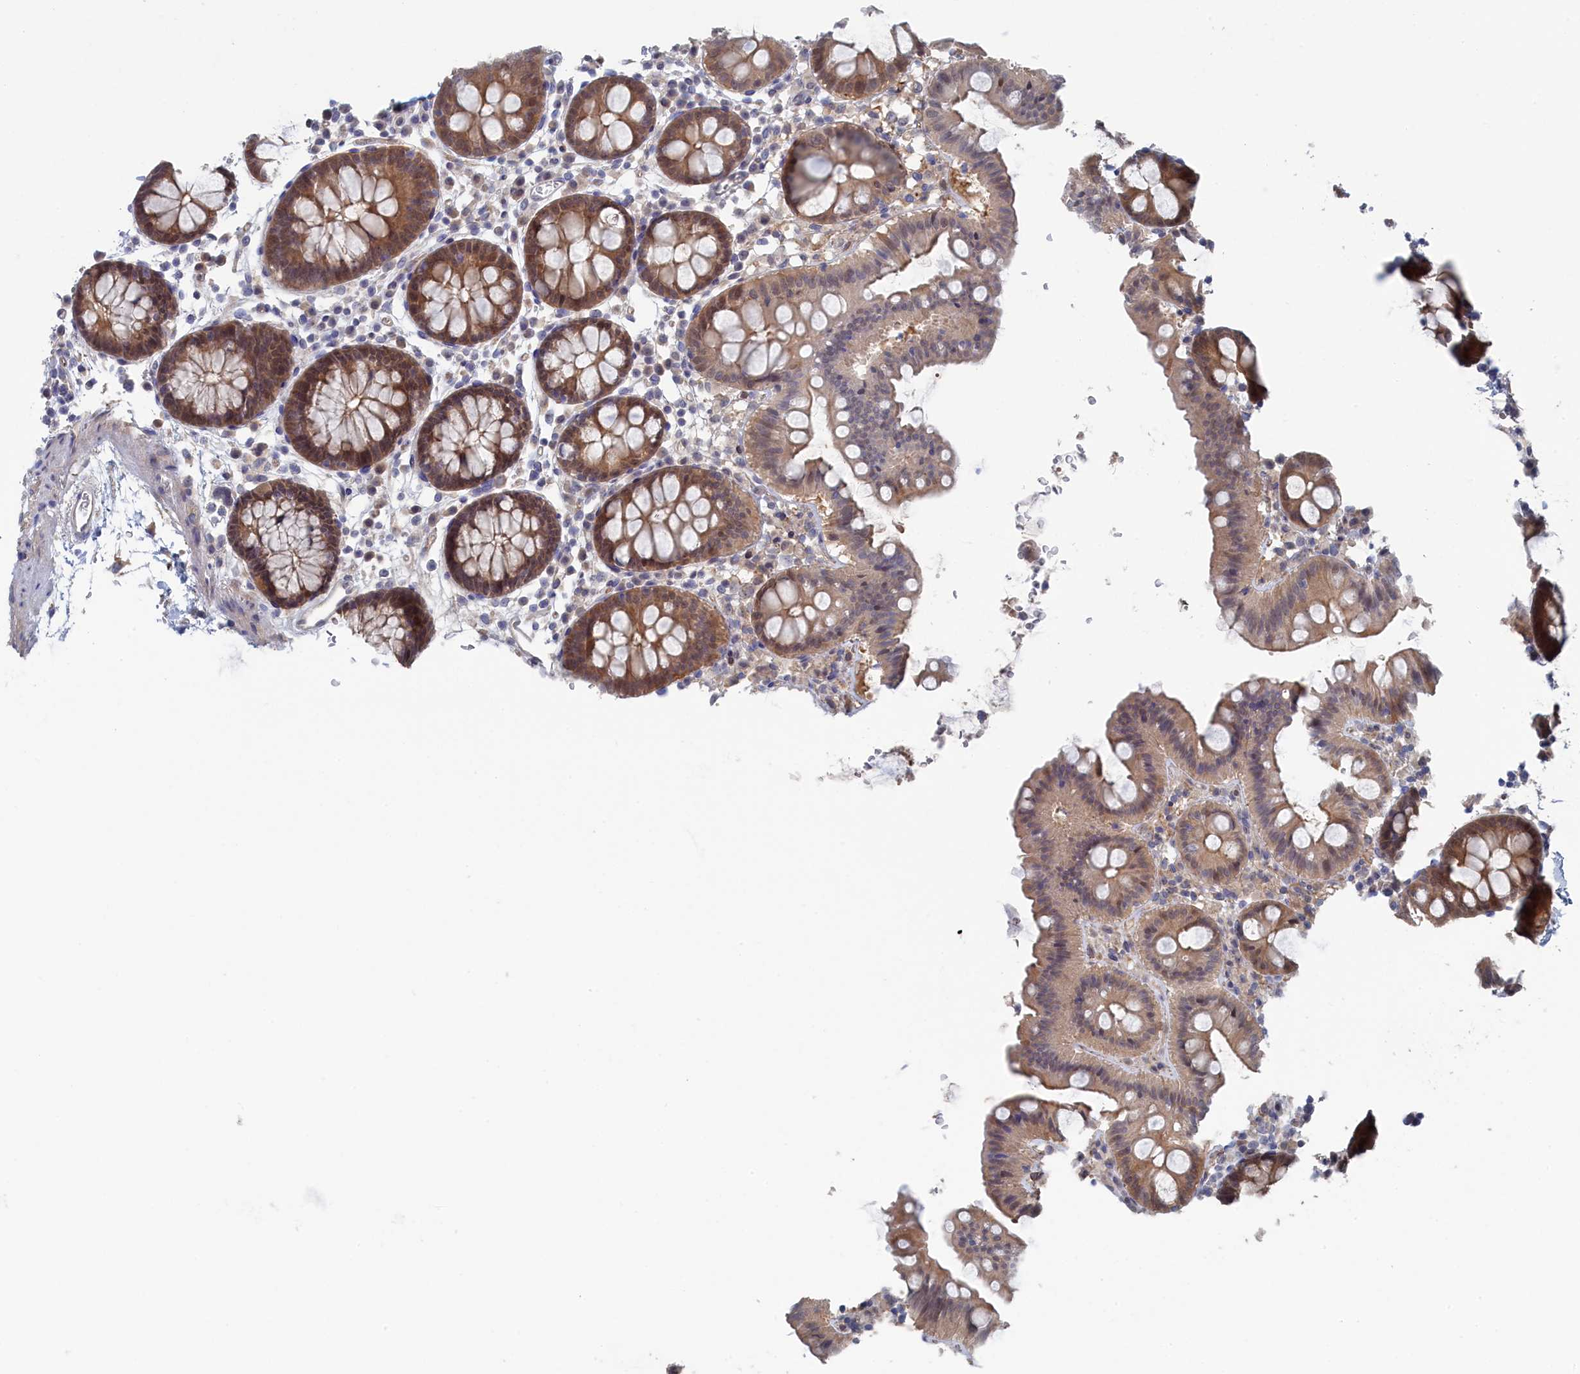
{"staining": {"intensity": "weak", "quantity": "25%-75%", "location": "cytoplasmic/membranous"}, "tissue": "colon", "cell_type": "Endothelial cells", "image_type": "normal", "snomed": [{"axis": "morphology", "description": "Normal tissue, NOS"}, {"axis": "topography", "description": "Colon"}], "caption": "This histopathology image displays immunohistochemistry staining of unremarkable colon, with low weak cytoplasmic/membranous expression in approximately 25%-75% of endothelial cells.", "gene": "IRGQ", "patient": {"sex": "male", "age": 75}}